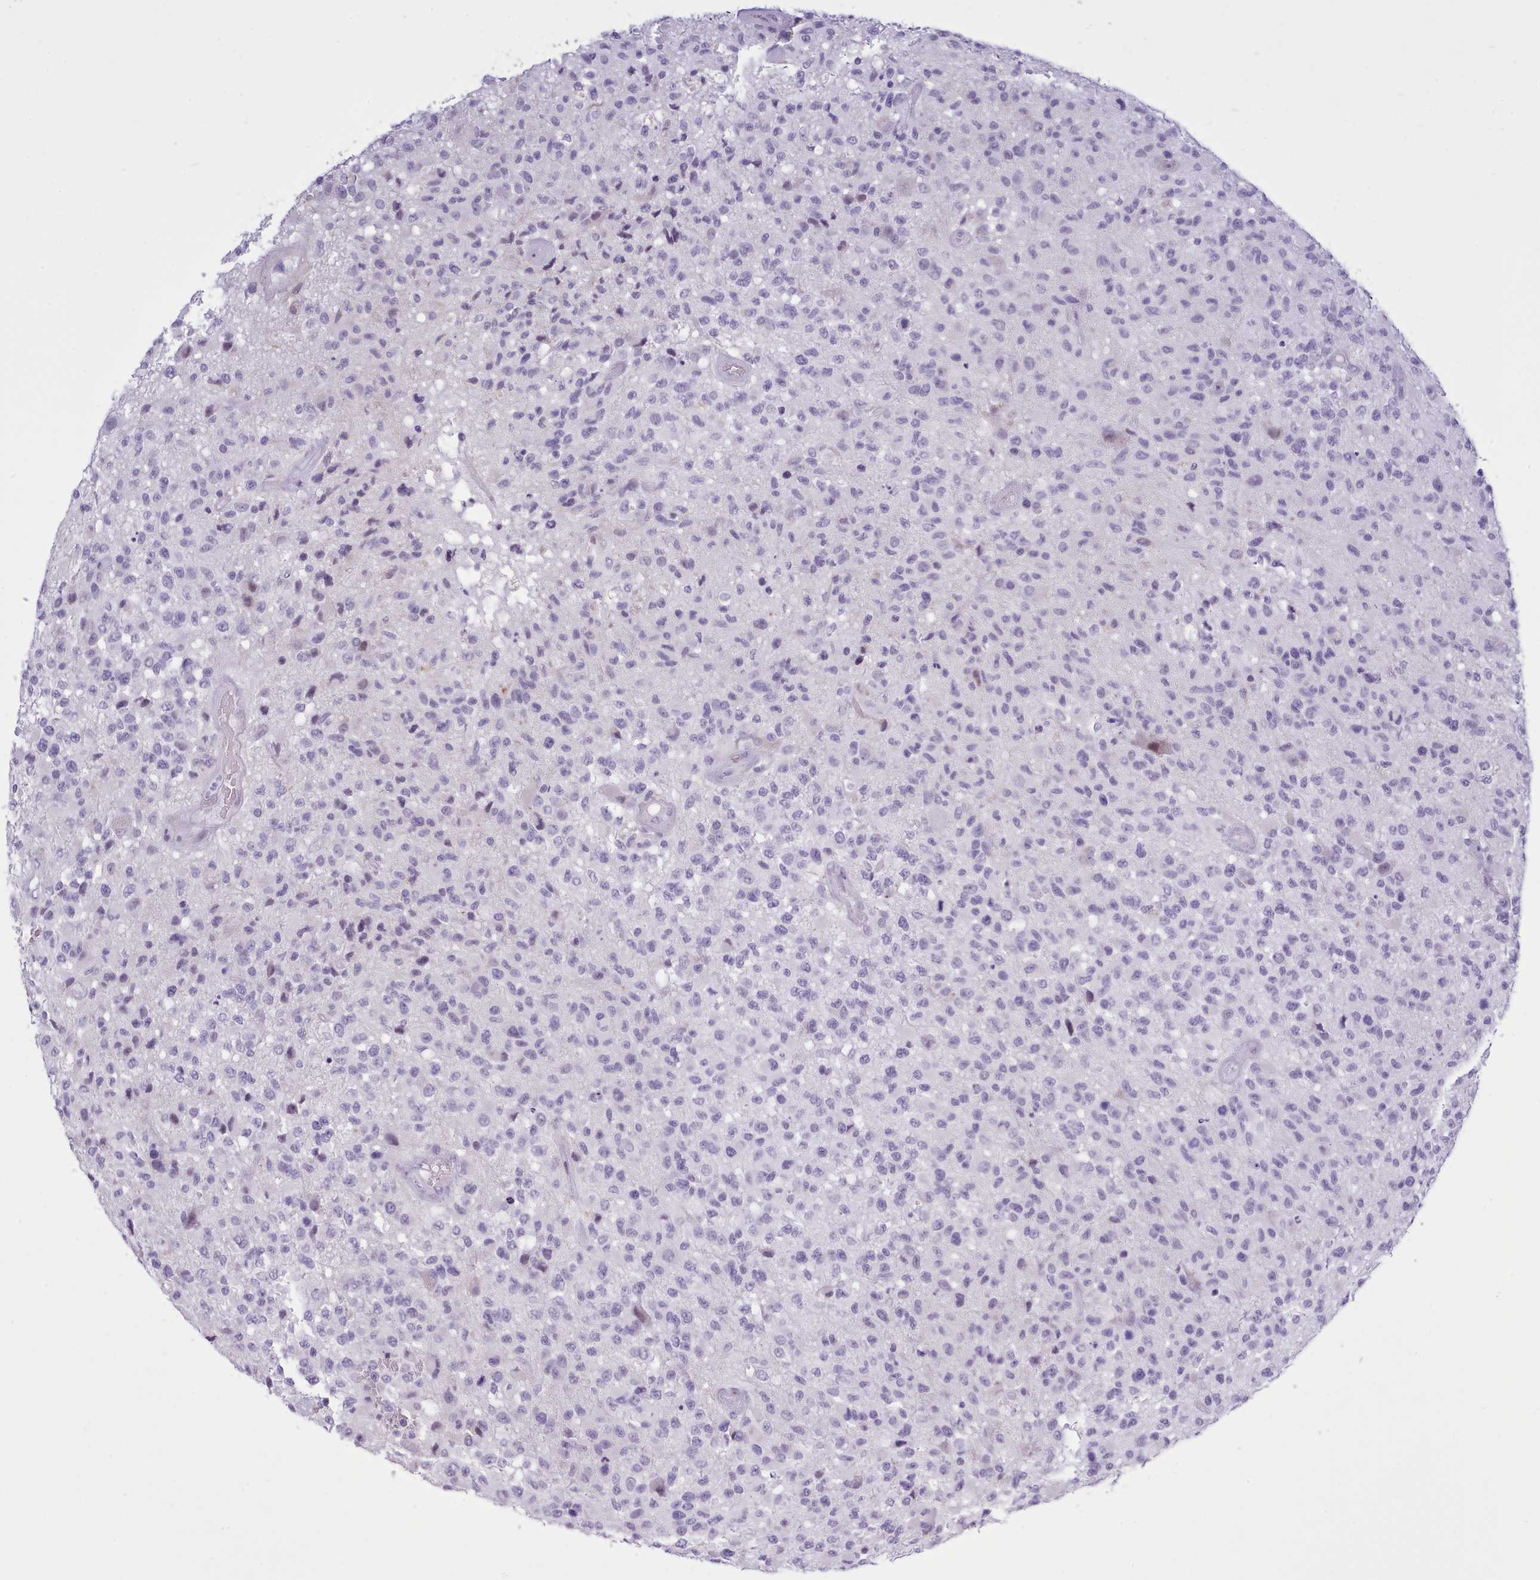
{"staining": {"intensity": "negative", "quantity": "none", "location": "none"}, "tissue": "glioma", "cell_type": "Tumor cells", "image_type": "cancer", "snomed": [{"axis": "morphology", "description": "Glioma, malignant, High grade"}, {"axis": "morphology", "description": "Glioblastoma, NOS"}, {"axis": "topography", "description": "Brain"}], "caption": "Human glioma stained for a protein using IHC demonstrates no expression in tumor cells.", "gene": "FBXO48", "patient": {"sex": "male", "age": 60}}